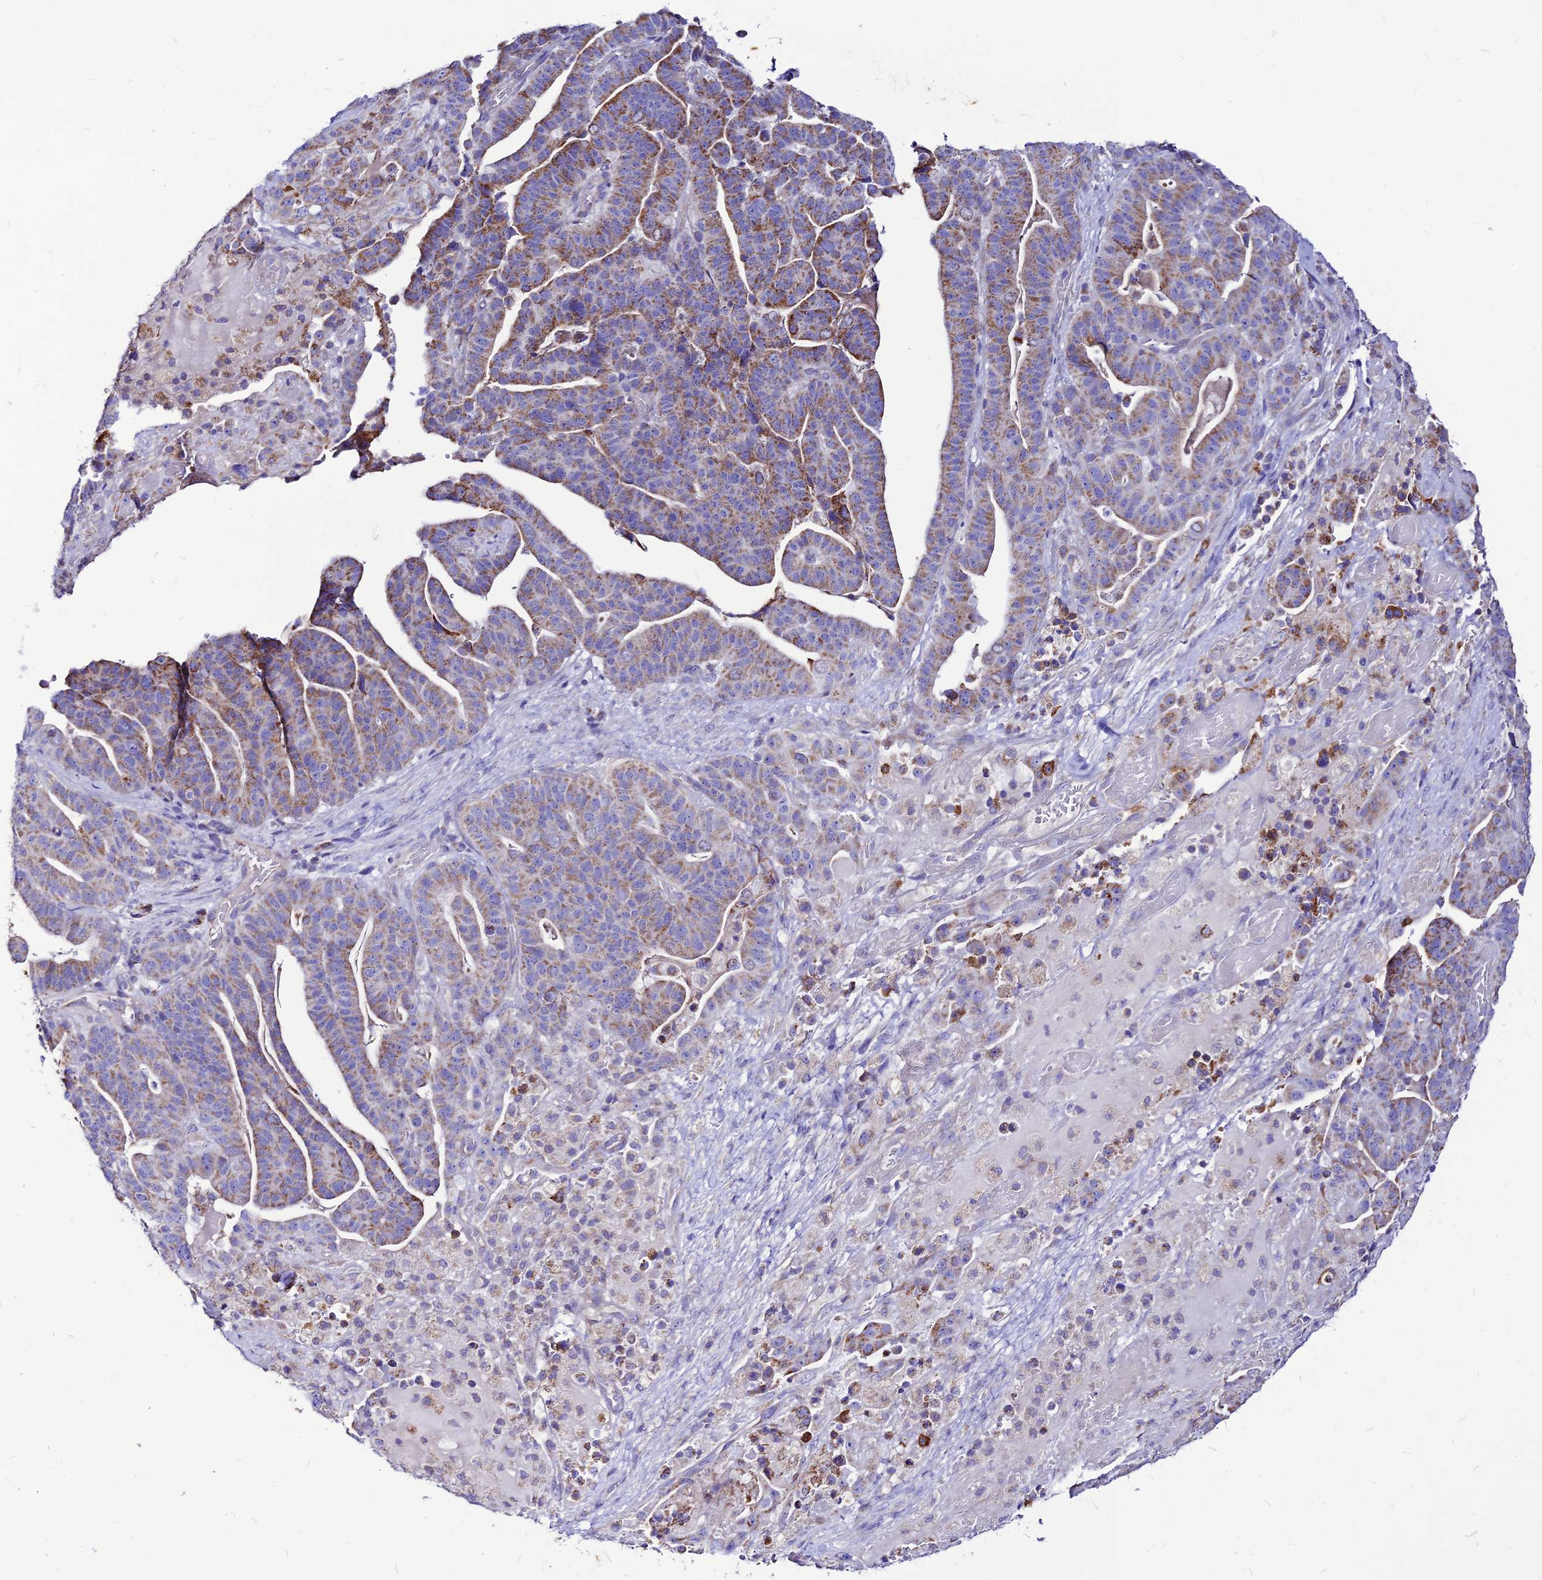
{"staining": {"intensity": "moderate", "quantity": ">75%", "location": "cytoplasmic/membranous"}, "tissue": "stomach cancer", "cell_type": "Tumor cells", "image_type": "cancer", "snomed": [{"axis": "morphology", "description": "Adenocarcinoma, NOS"}, {"axis": "topography", "description": "Stomach"}], "caption": "This image displays immunohistochemistry (IHC) staining of human stomach cancer, with medium moderate cytoplasmic/membranous staining in about >75% of tumor cells.", "gene": "ECI1", "patient": {"sex": "male", "age": 48}}